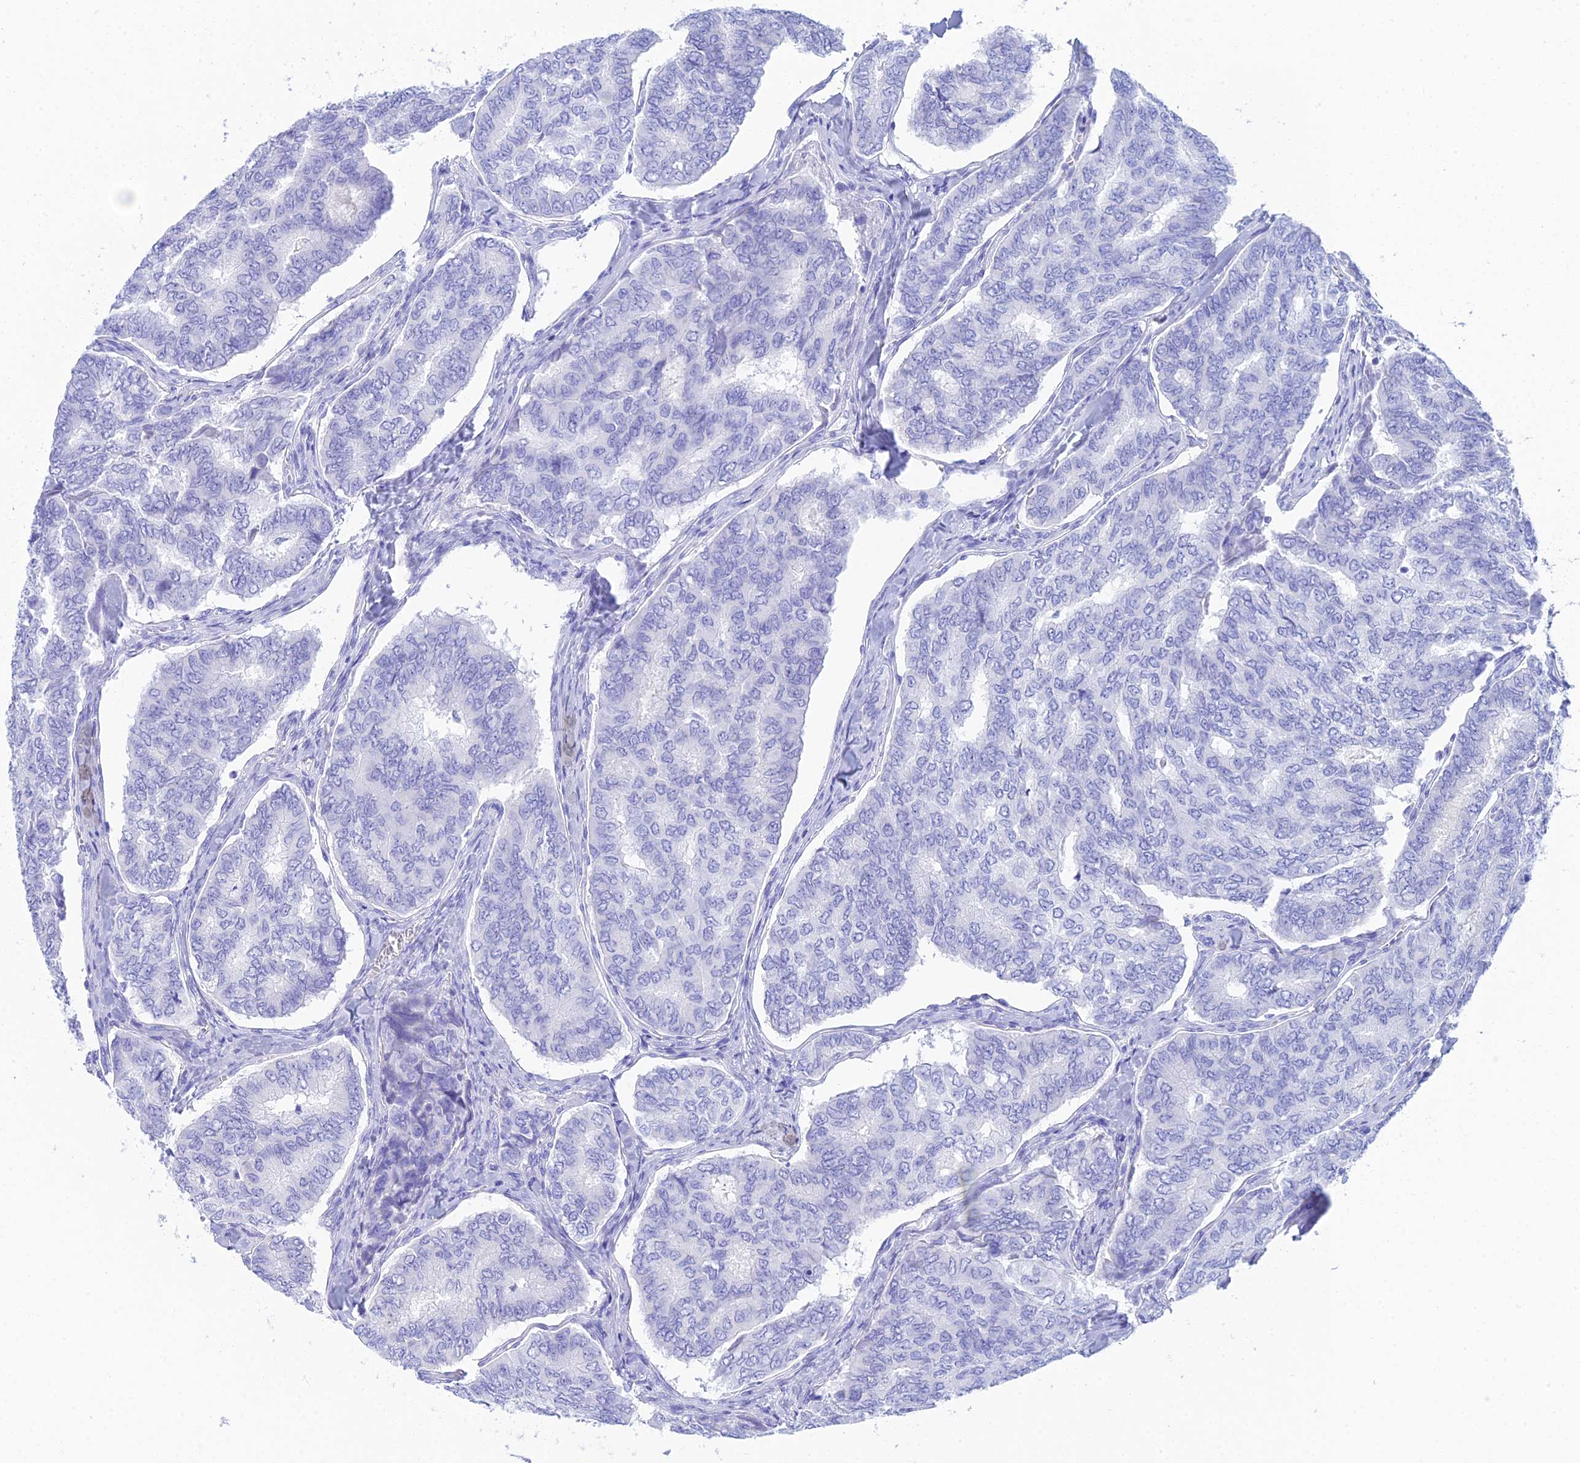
{"staining": {"intensity": "negative", "quantity": "none", "location": "none"}, "tissue": "thyroid cancer", "cell_type": "Tumor cells", "image_type": "cancer", "snomed": [{"axis": "morphology", "description": "Papillary adenocarcinoma, NOS"}, {"axis": "topography", "description": "Thyroid gland"}], "caption": "Thyroid cancer (papillary adenocarcinoma) was stained to show a protein in brown. There is no significant expression in tumor cells.", "gene": "REG1A", "patient": {"sex": "female", "age": 35}}